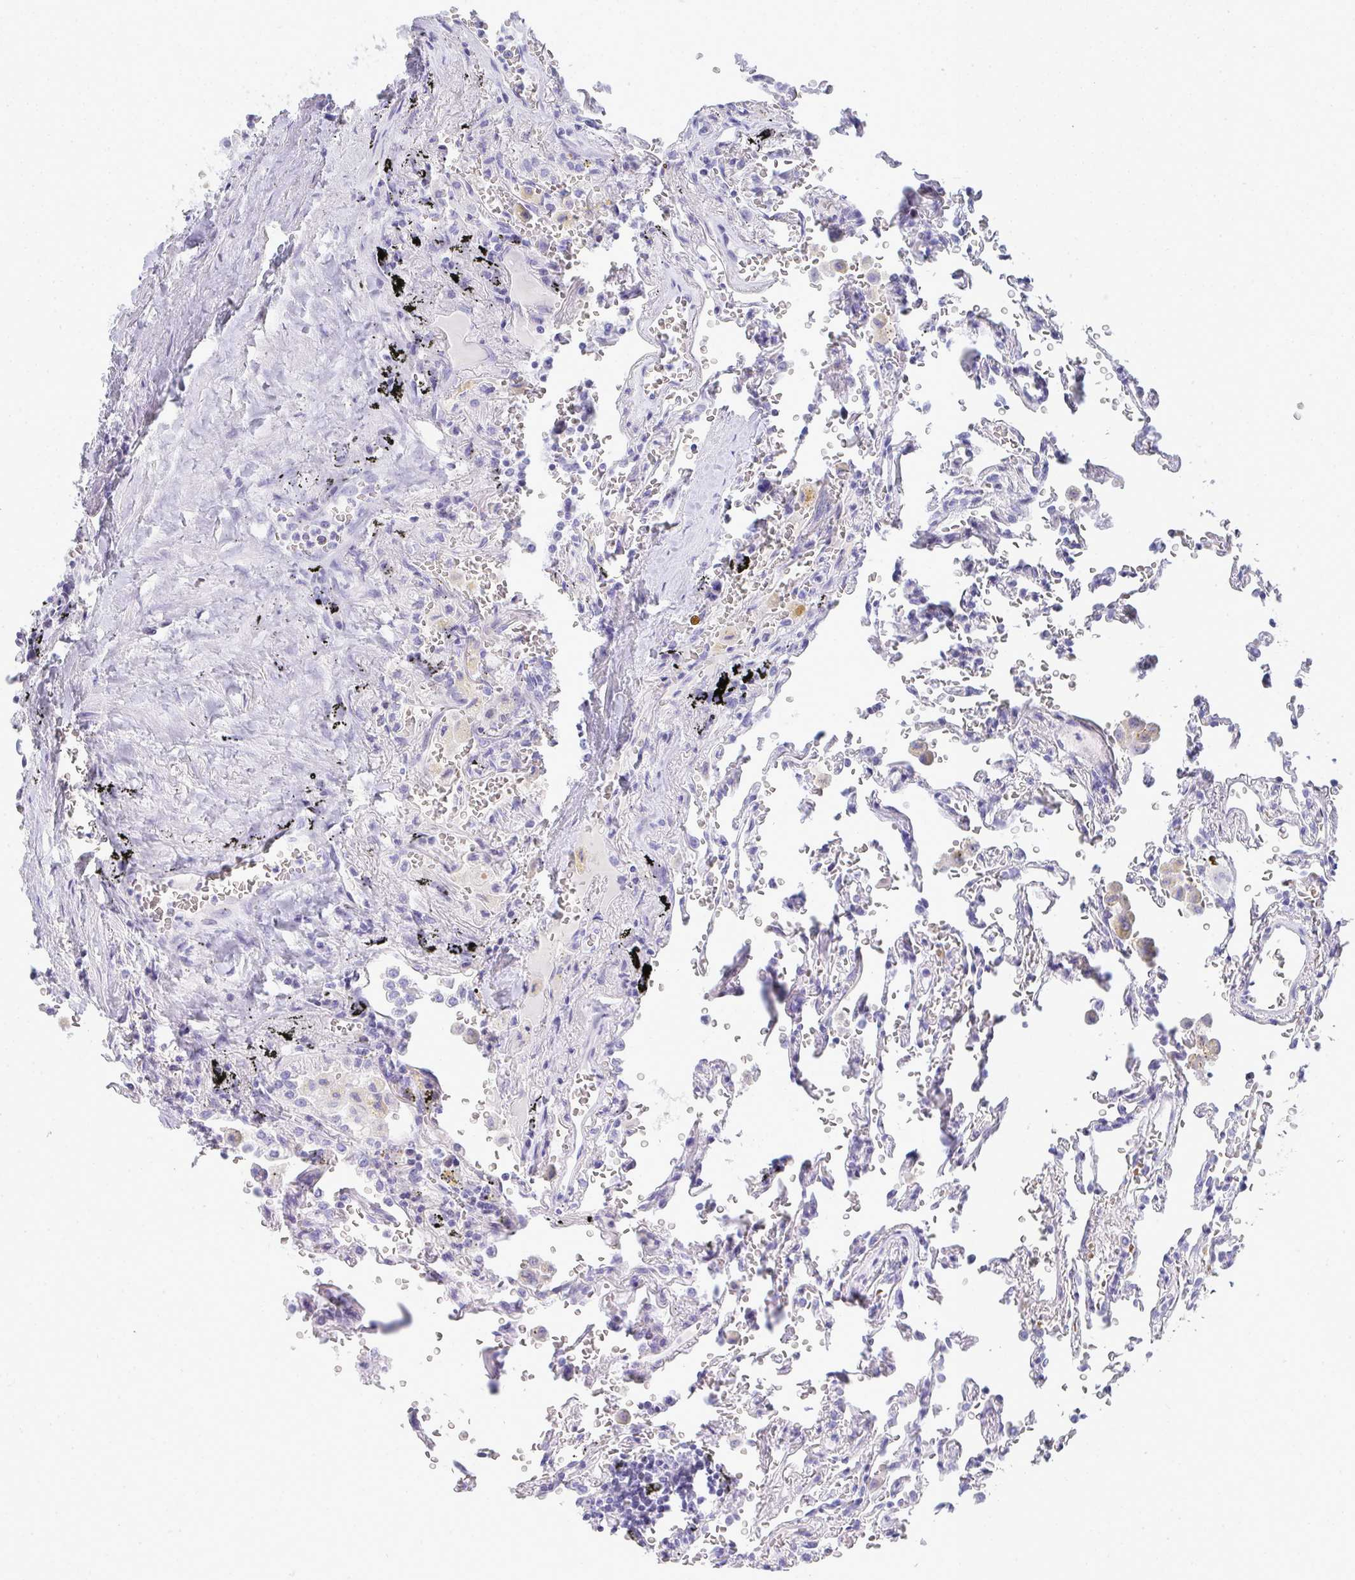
{"staining": {"intensity": "negative", "quantity": "none", "location": "none"}, "tissue": "carcinoid", "cell_type": "Tumor cells", "image_type": "cancer", "snomed": [{"axis": "morphology", "description": "Carcinoid, malignant, NOS"}, {"axis": "topography", "description": "Lung"}], "caption": "Tumor cells are negative for brown protein staining in carcinoid.", "gene": "ZNF182", "patient": {"sex": "male", "age": 70}}